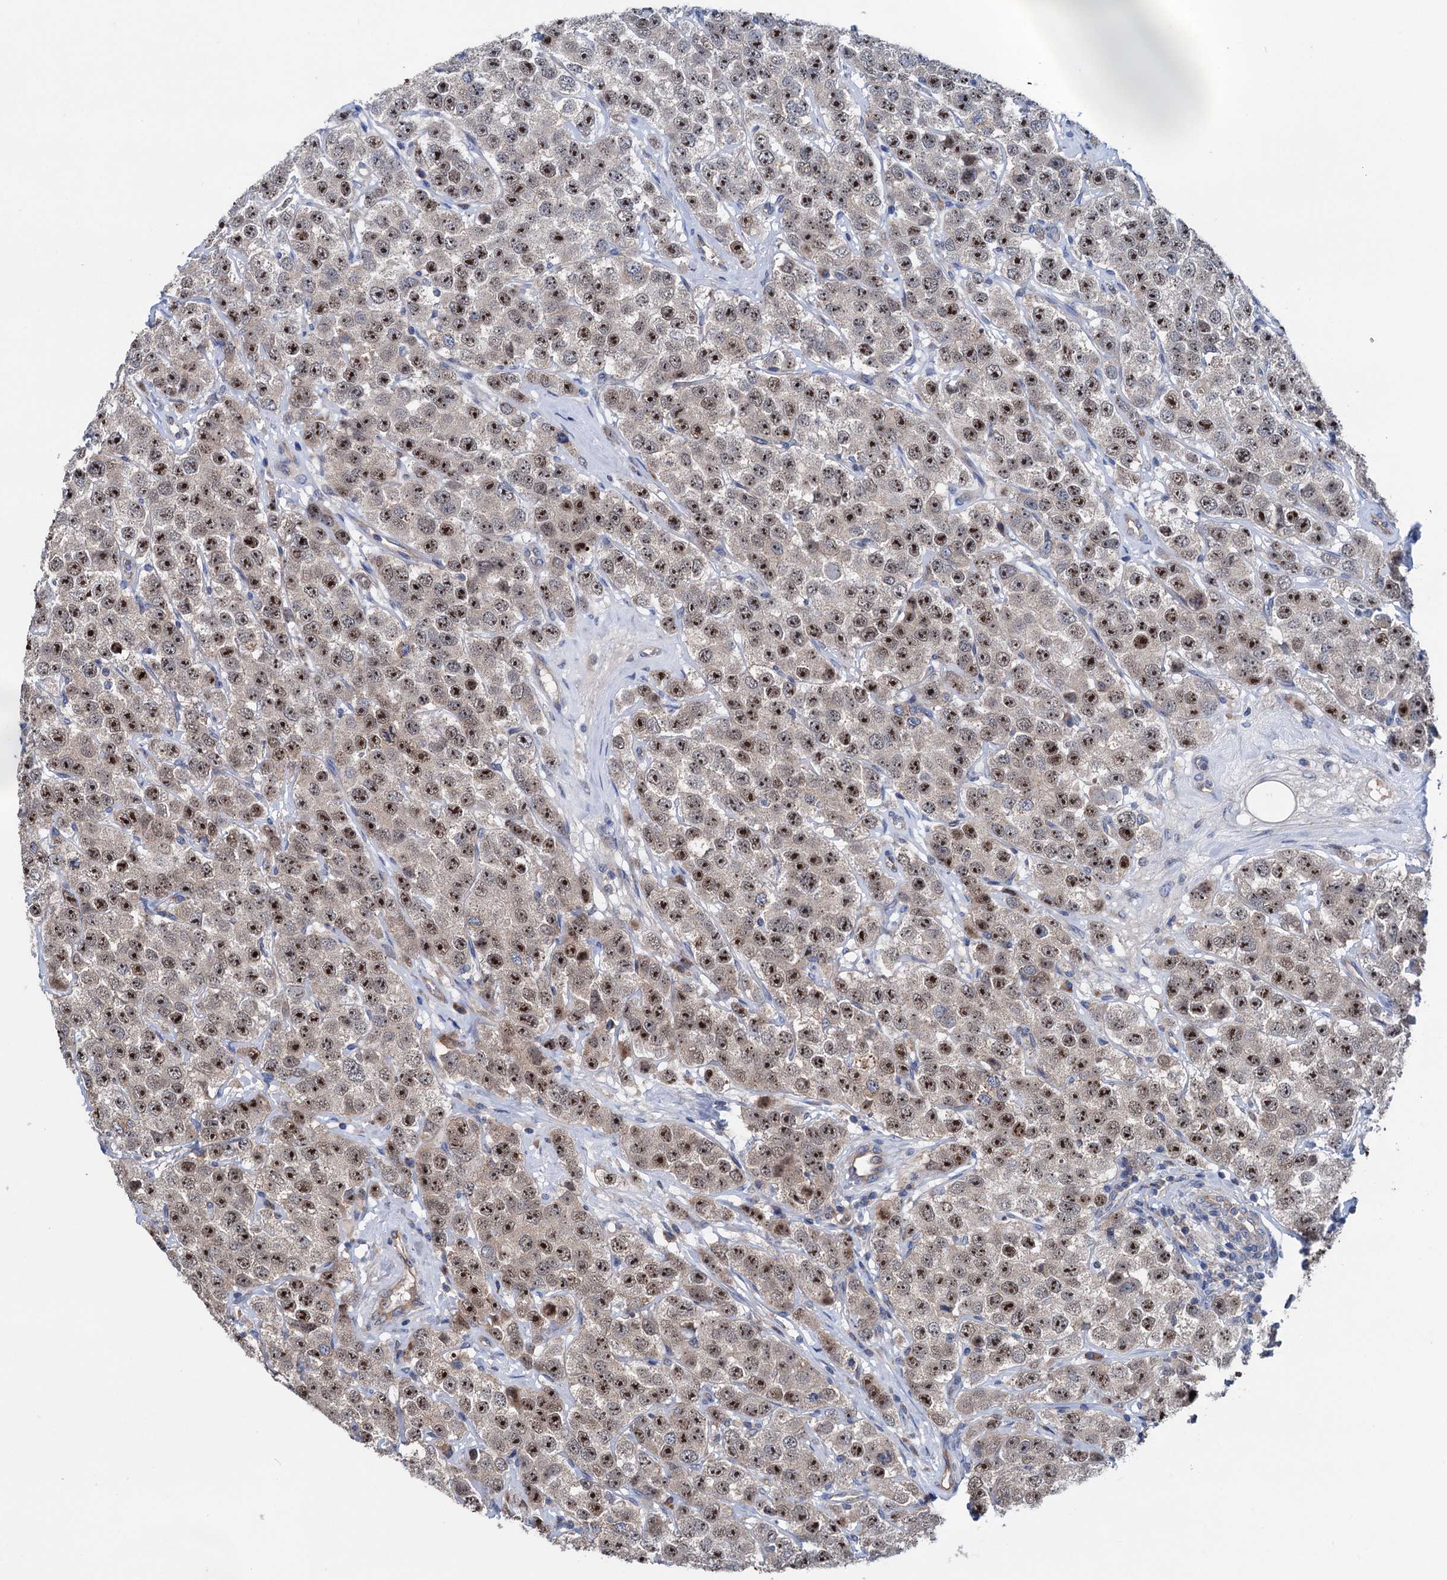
{"staining": {"intensity": "moderate", "quantity": ">75%", "location": "nuclear"}, "tissue": "testis cancer", "cell_type": "Tumor cells", "image_type": "cancer", "snomed": [{"axis": "morphology", "description": "Seminoma, NOS"}, {"axis": "topography", "description": "Testis"}], "caption": "A brown stain shows moderate nuclear expression of a protein in testis cancer (seminoma) tumor cells. The protein is stained brown, and the nuclei are stained in blue (DAB (3,3'-diaminobenzidine) IHC with brightfield microscopy, high magnification).", "gene": "EYA4", "patient": {"sex": "male", "age": 28}}